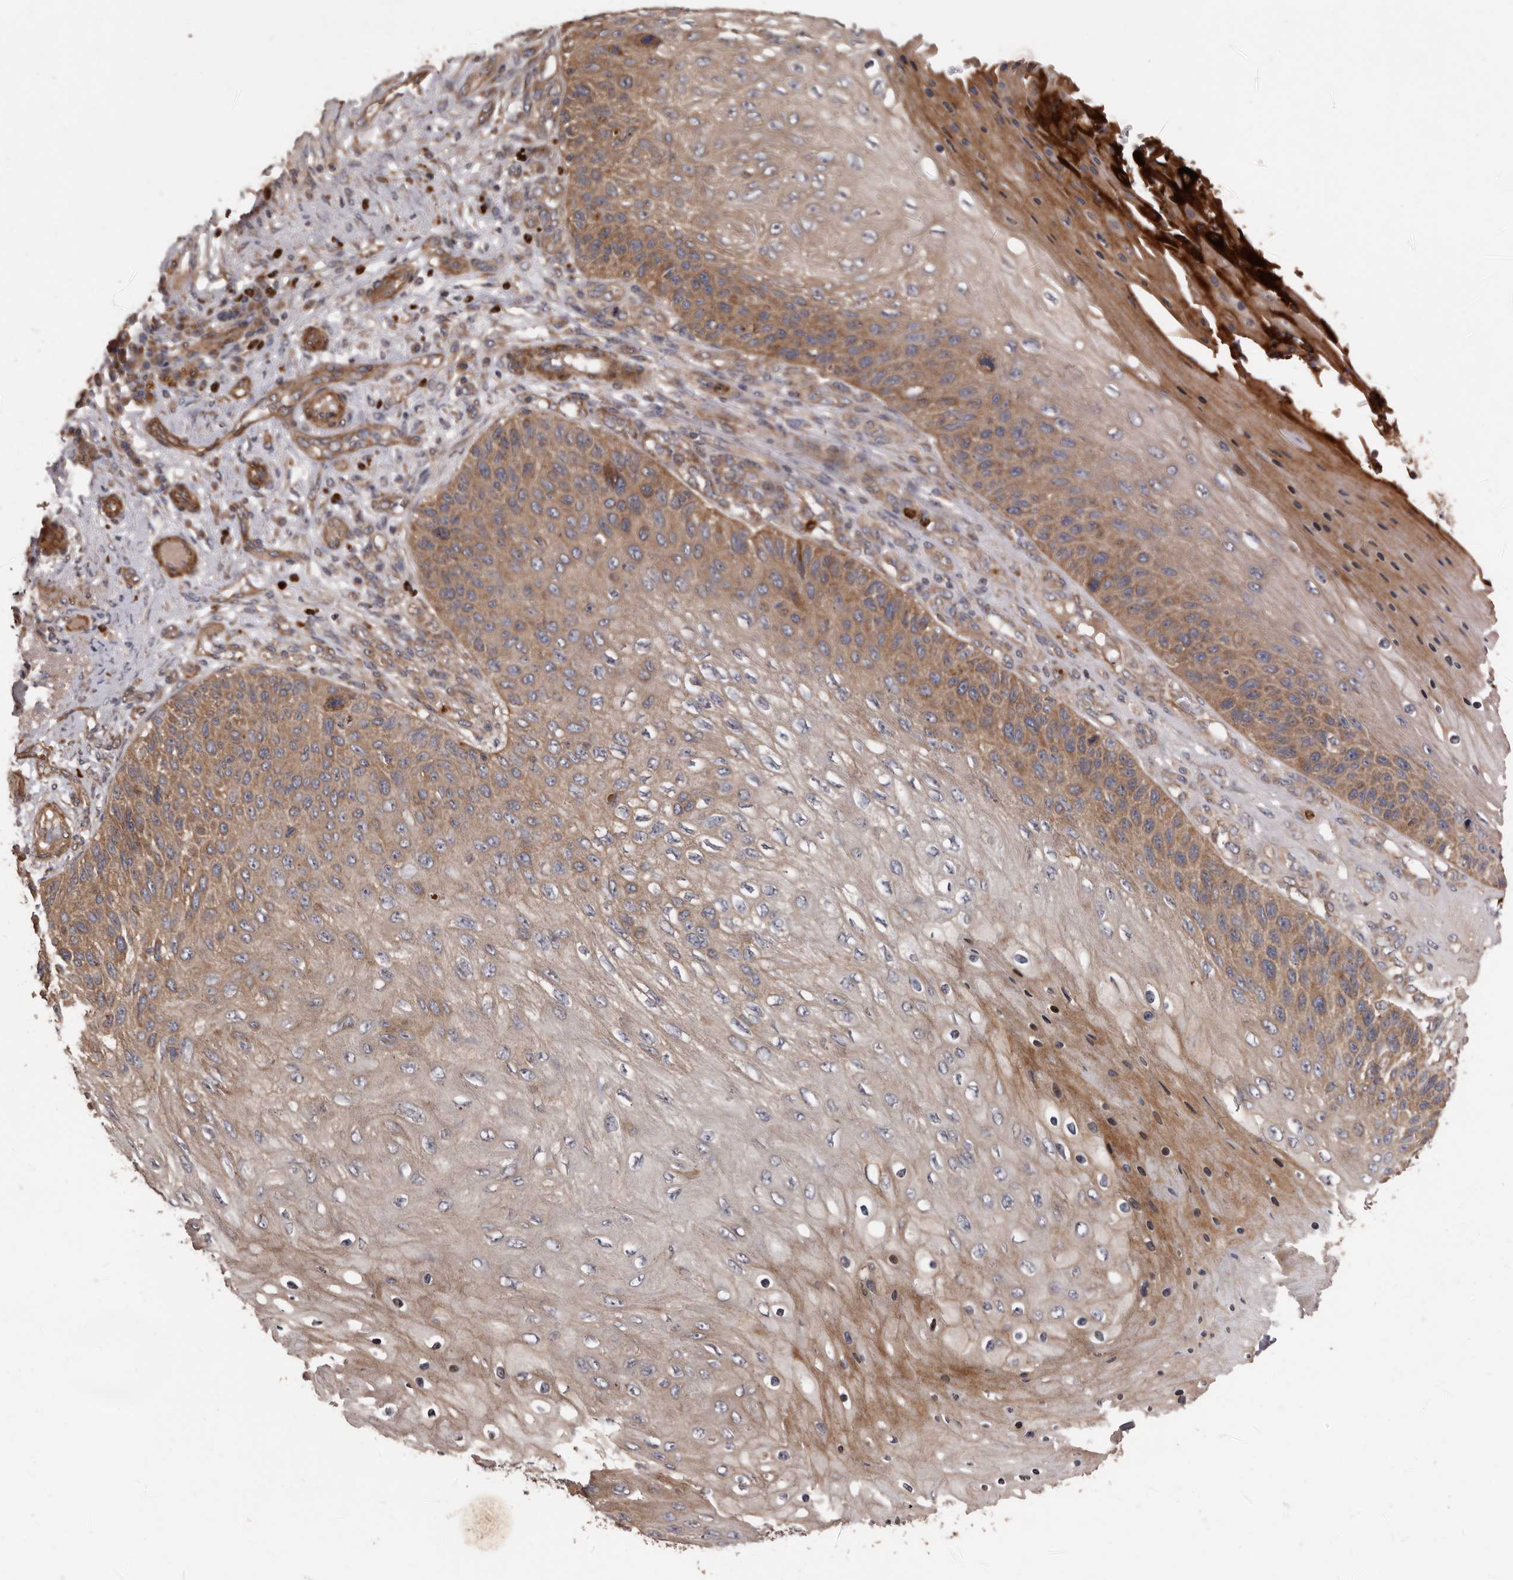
{"staining": {"intensity": "moderate", "quantity": ">75%", "location": "cytoplasmic/membranous"}, "tissue": "skin cancer", "cell_type": "Tumor cells", "image_type": "cancer", "snomed": [{"axis": "morphology", "description": "Squamous cell carcinoma, NOS"}, {"axis": "topography", "description": "Skin"}], "caption": "IHC image of neoplastic tissue: human skin cancer (squamous cell carcinoma) stained using immunohistochemistry (IHC) displays medium levels of moderate protein expression localized specifically in the cytoplasmic/membranous of tumor cells, appearing as a cytoplasmic/membranous brown color.", "gene": "ARHGEF5", "patient": {"sex": "female", "age": 88}}